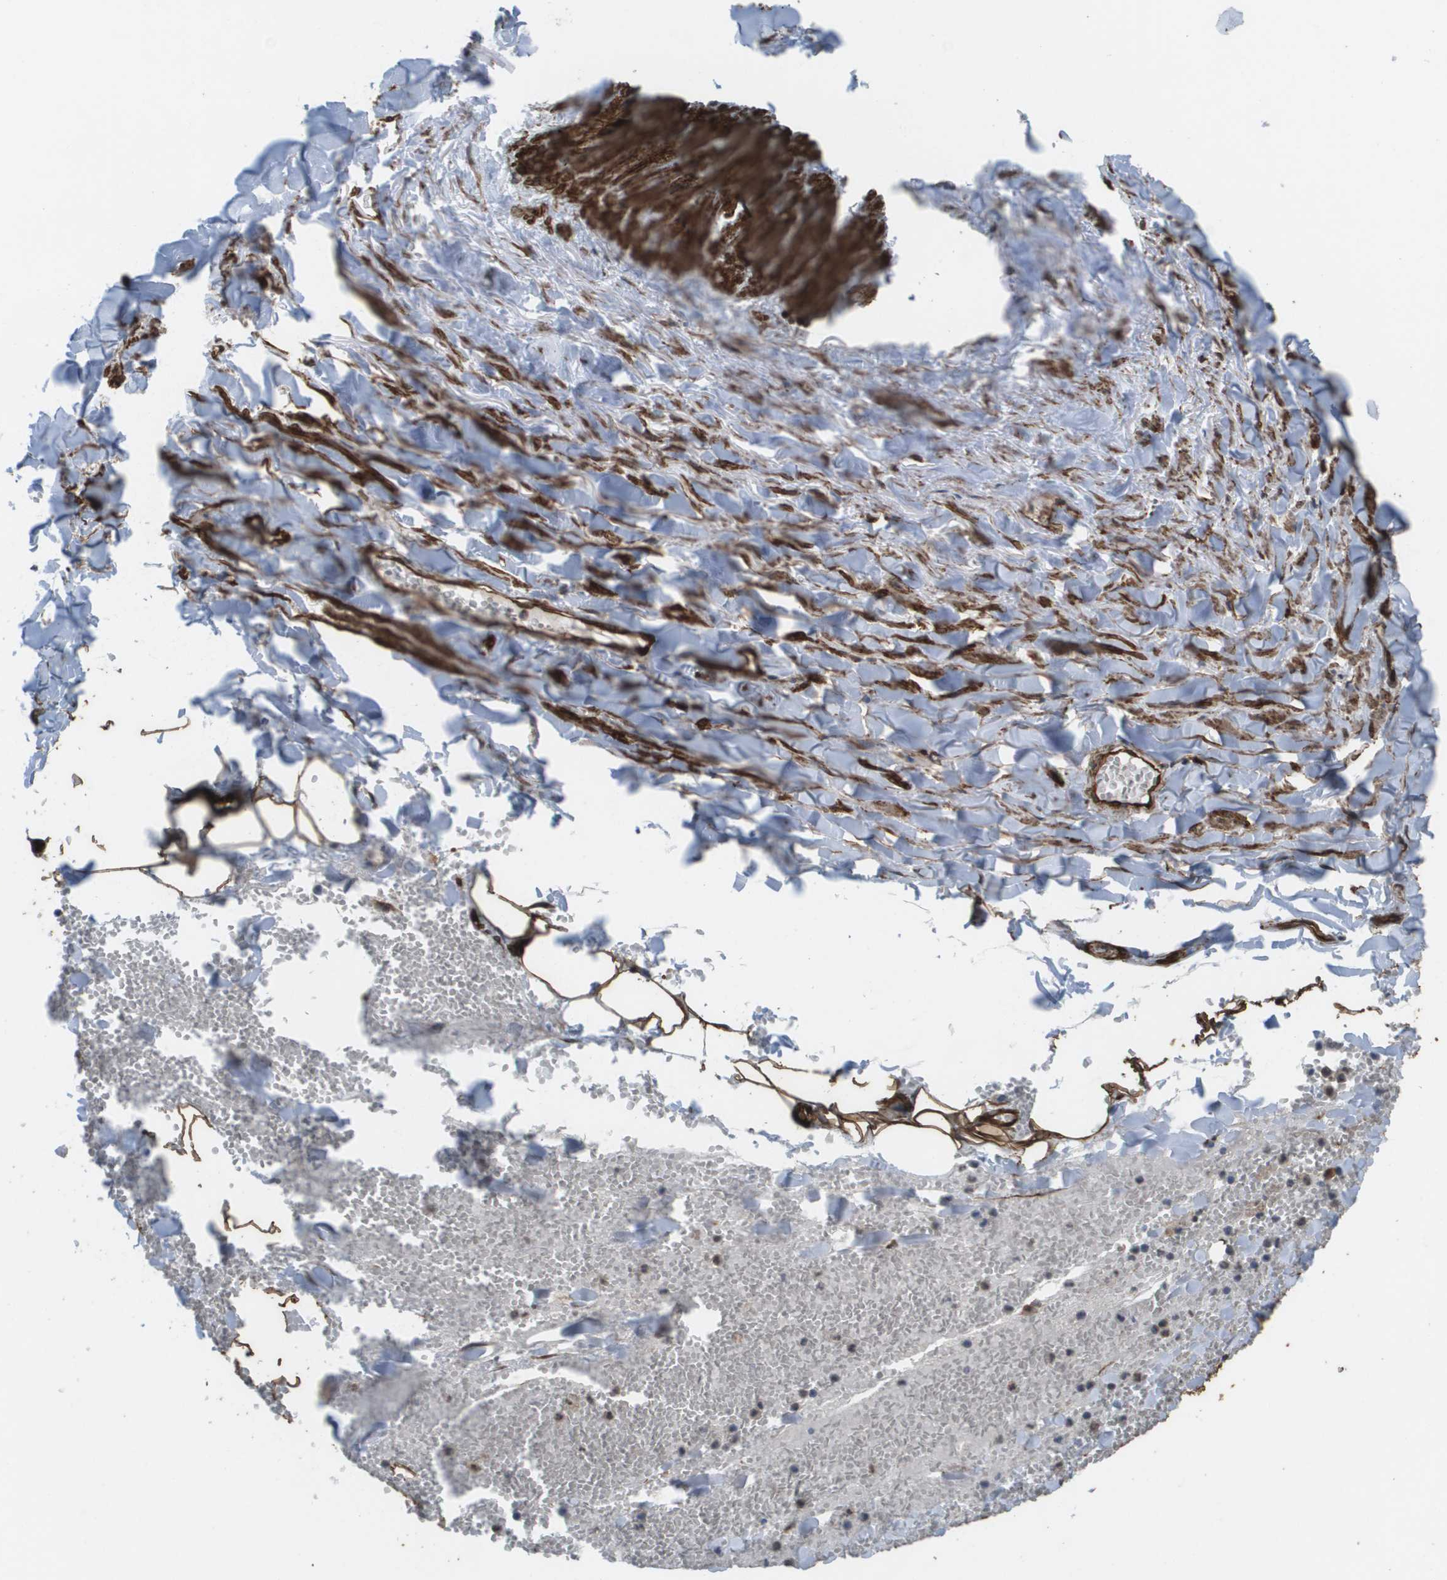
{"staining": {"intensity": "strong", "quantity": ">75%", "location": "cytoplasmic/membranous"}, "tissue": "adipose tissue", "cell_type": "Adipocytes", "image_type": "normal", "snomed": [{"axis": "morphology", "description": "Normal tissue, NOS"}, {"axis": "topography", "description": "Adipose tissue"}, {"axis": "topography", "description": "Peripheral nerve tissue"}], "caption": "Protein analysis of benign adipose tissue shows strong cytoplasmic/membranous expression in about >75% of adipocytes.", "gene": "AAMP", "patient": {"sex": "male", "age": 52}}